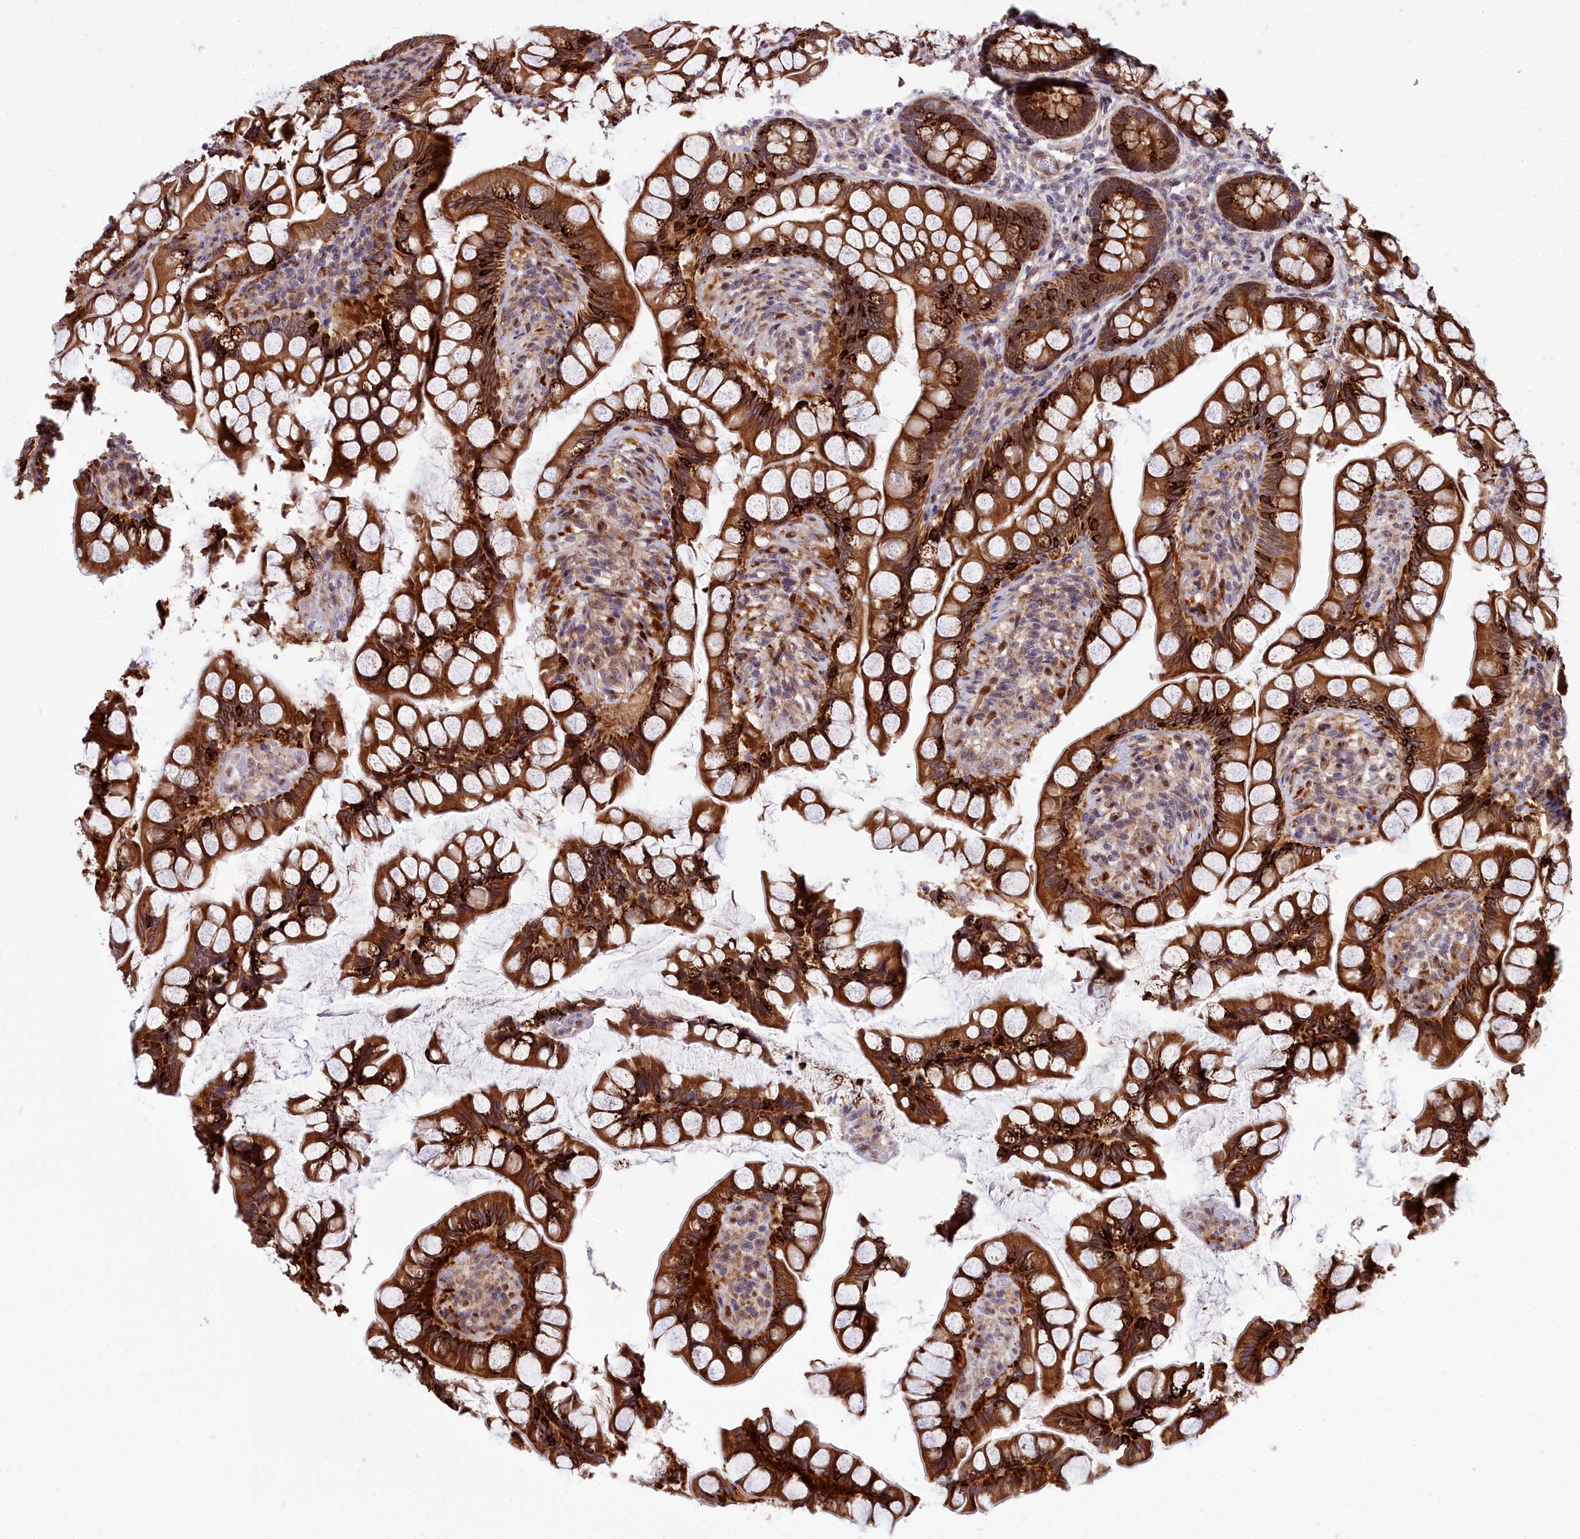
{"staining": {"intensity": "strong", "quantity": ">75%", "location": "cytoplasmic/membranous"}, "tissue": "small intestine", "cell_type": "Glandular cells", "image_type": "normal", "snomed": [{"axis": "morphology", "description": "Normal tissue, NOS"}, {"axis": "topography", "description": "Small intestine"}], "caption": "Protein expression analysis of unremarkable human small intestine reveals strong cytoplasmic/membranous staining in about >75% of glandular cells. The staining was performed using DAB, with brown indicating positive protein expression. Nuclei are stained blue with hematoxylin.", "gene": "ABCB8", "patient": {"sex": "male", "age": 70}}